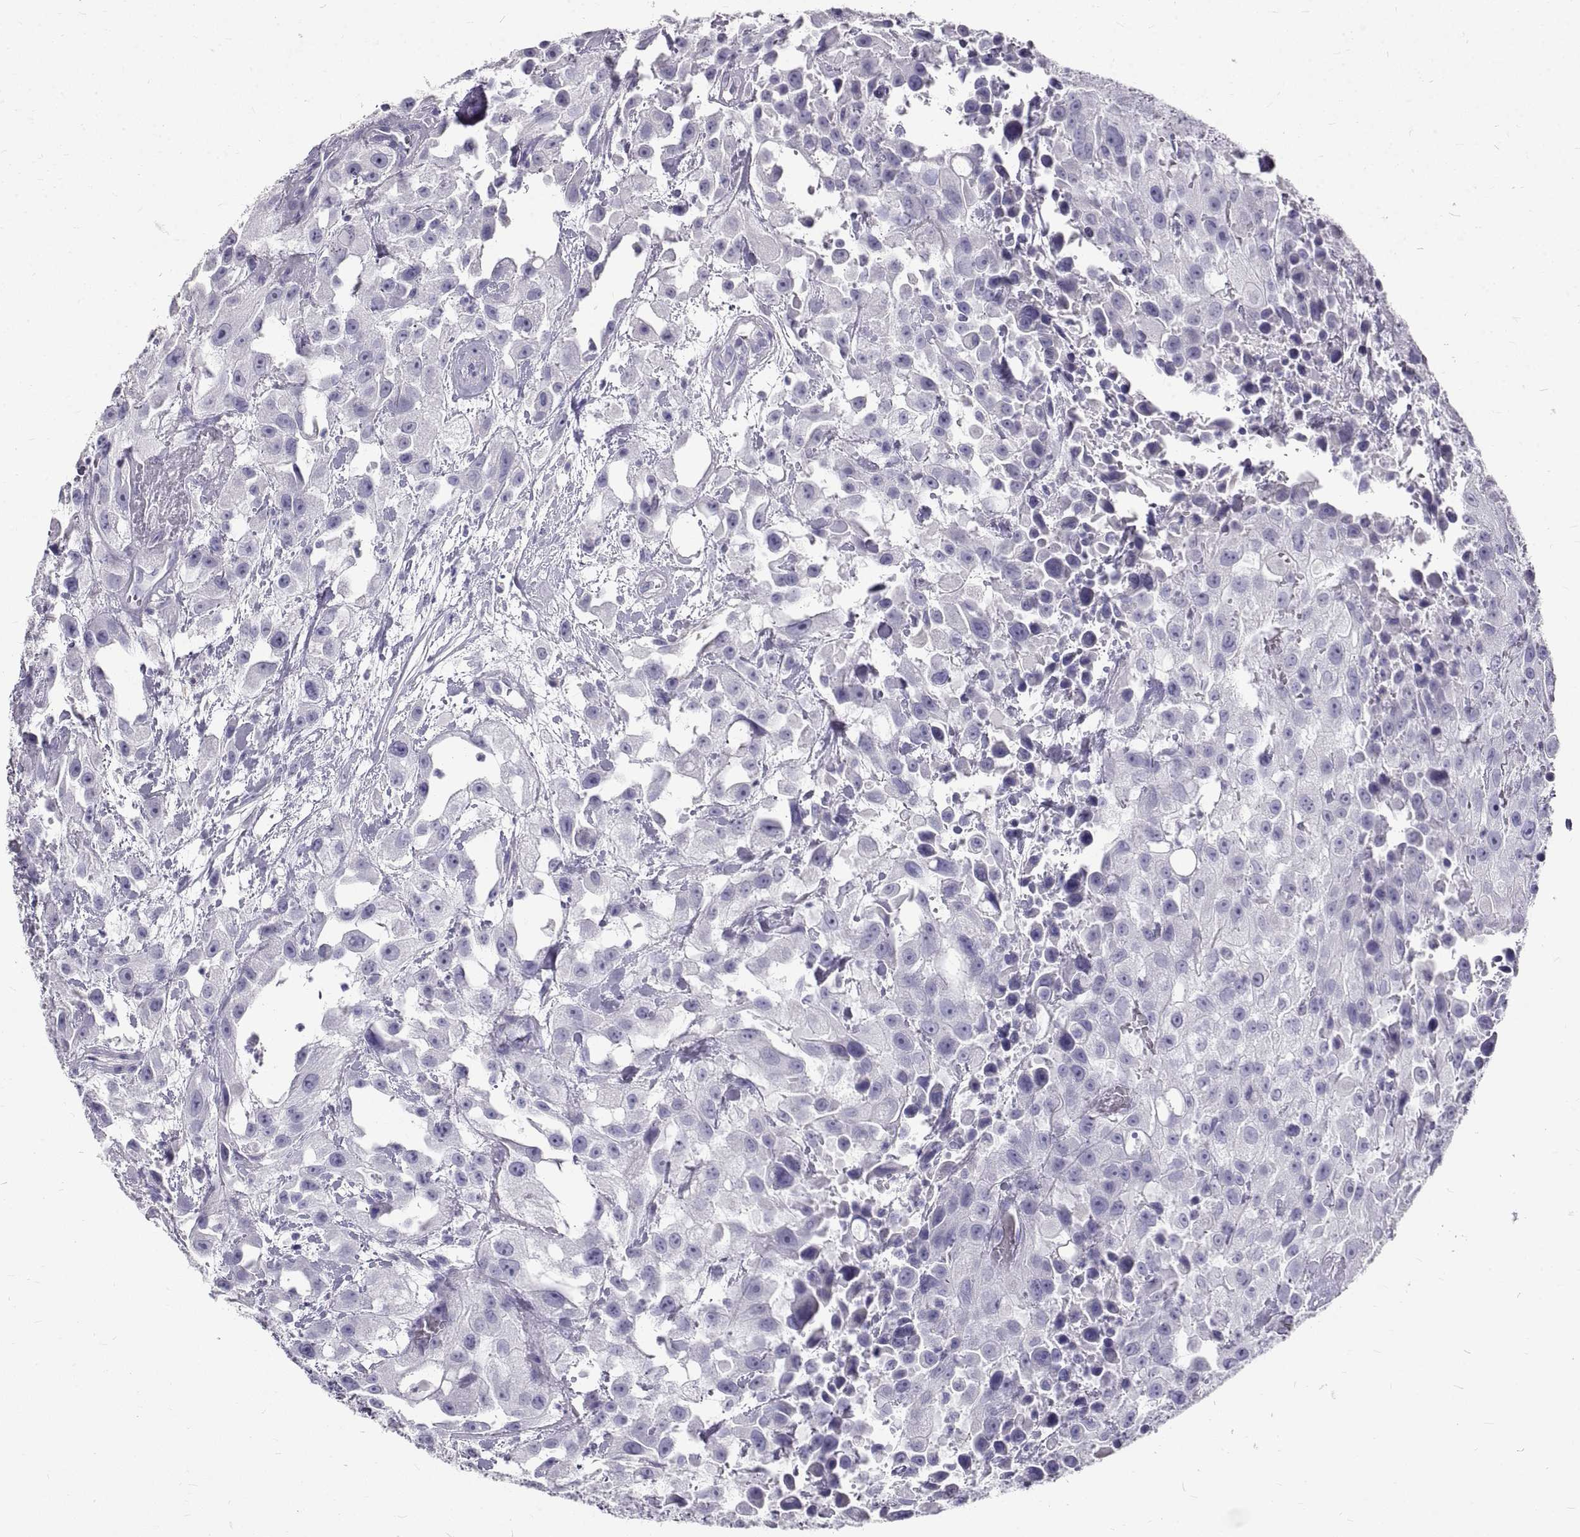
{"staining": {"intensity": "negative", "quantity": "none", "location": "none"}, "tissue": "urothelial cancer", "cell_type": "Tumor cells", "image_type": "cancer", "snomed": [{"axis": "morphology", "description": "Urothelial carcinoma, High grade"}, {"axis": "topography", "description": "Urinary bladder"}], "caption": "A histopathology image of urothelial cancer stained for a protein demonstrates no brown staining in tumor cells.", "gene": "GNG12", "patient": {"sex": "male", "age": 79}}